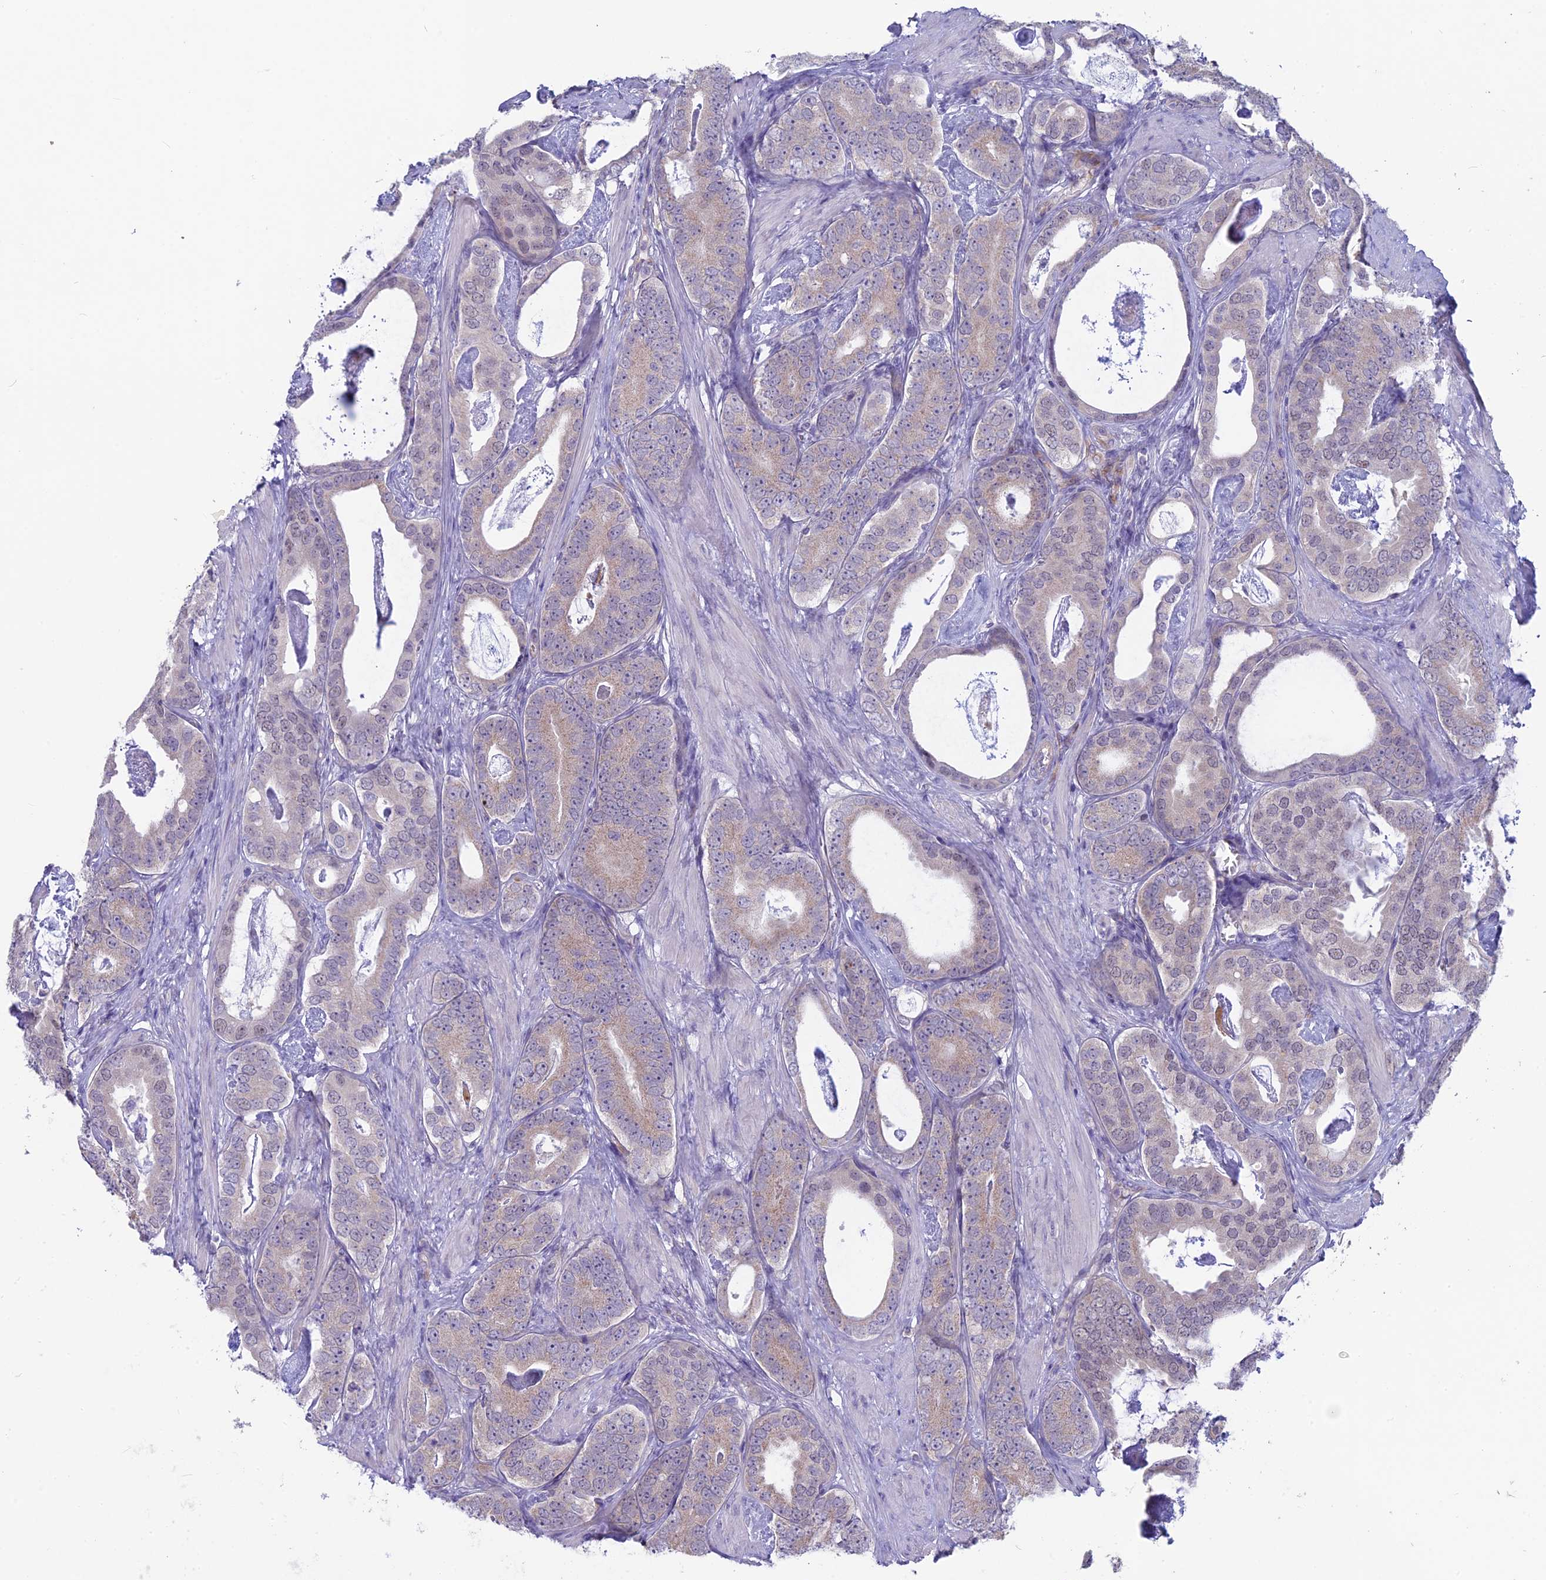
{"staining": {"intensity": "negative", "quantity": "none", "location": "none"}, "tissue": "prostate cancer", "cell_type": "Tumor cells", "image_type": "cancer", "snomed": [{"axis": "morphology", "description": "Adenocarcinoma, Low grade"}, {"axis": "topography", "description": "Prostate"}], "caption": "Protein analysis of prostate adenocarcinoma (low-grade) shows no significant expression in tumor cells.", "gene": "SNTN", "patient": {"sex": "male", "age": 71}}